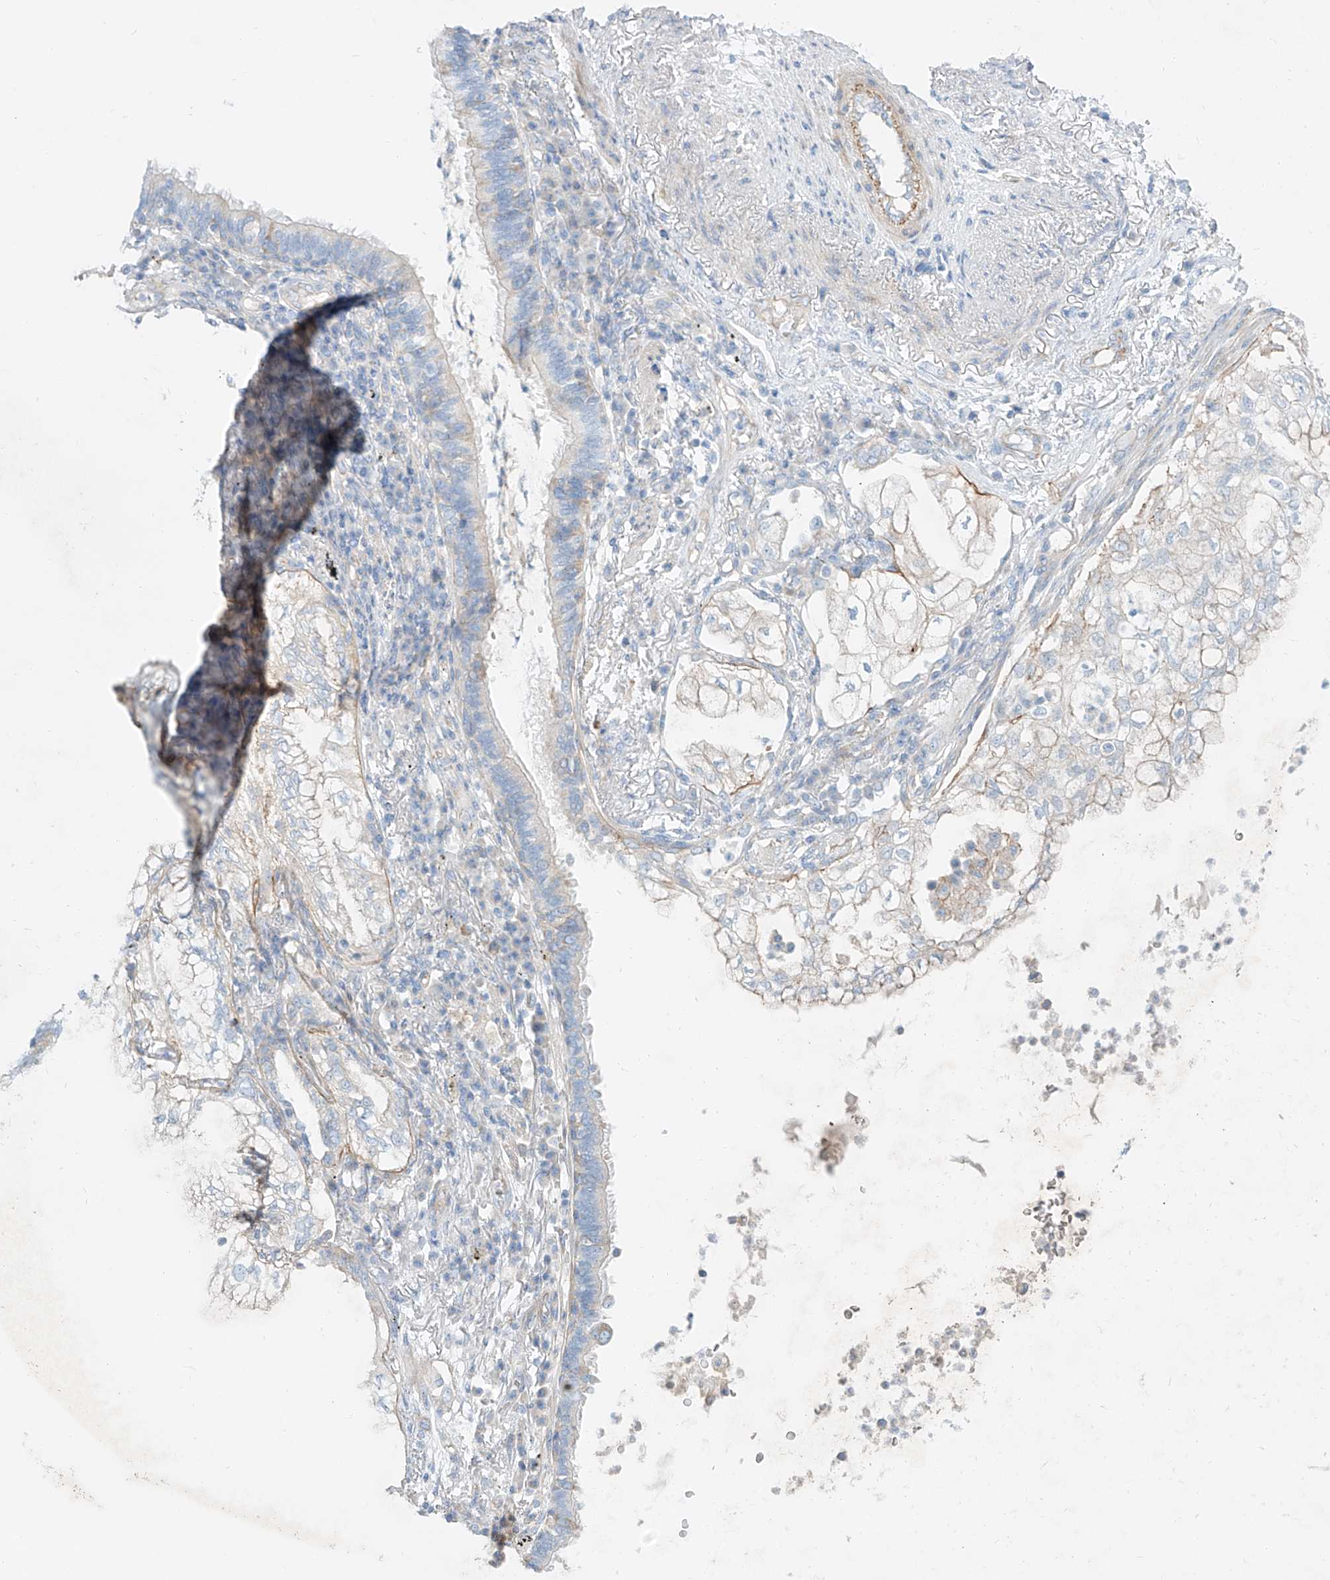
{"staining": {"intensity": "weak", "quantity": "25%-75%", "location": "cytoplasmic/membranous"}, "tissue": "lung cancer", "cell_type": "Tumor cells", "image_type": "cancer", "snomed": [{"axis": "morphology", "description": "Adenocarcinoma, NOS"}, {"axis": "topography", "description": "Lung"}], "caption": "Human lung adenocarcinoma stained with a protein marker reveals weak staining in tumor cells.", "gene": "AJM1", "patient": {"sex": "female", "age": 70}}